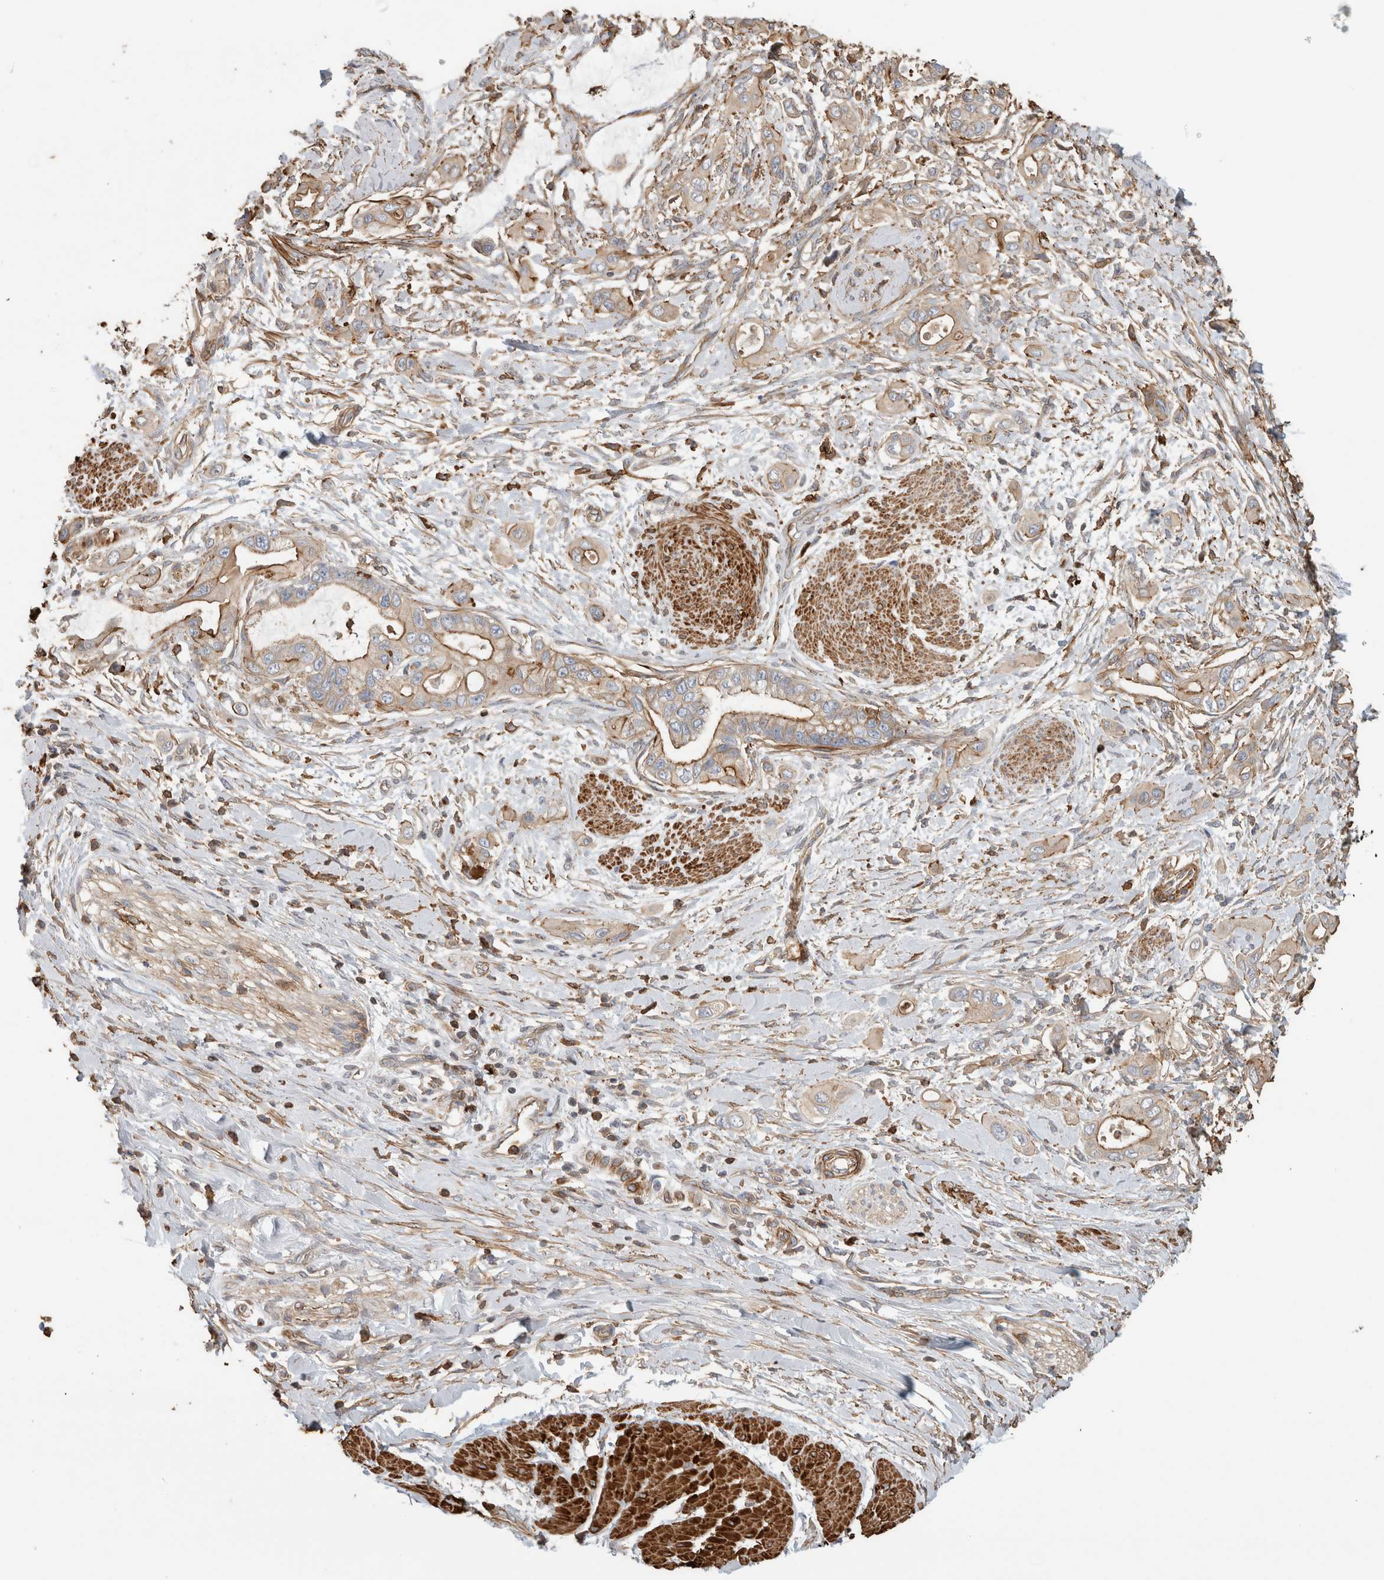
{"staining": {"intensity": "moderate", "quantity": "25%-75%", "location": "cytoplasmic/membranous"}, "tissue": "pancreatic cancer", "cell_type": "Tumor cells", "image_type": "cancer", "snomed": [{"axis": "morphology", "description": "Adenocarcinoma, NOS"}, {"axis": "topography", "description": "Pancreas"}], "caption": "Immunohistochemical staining of human pancreatic adenocarcinoma demonstrates medium levels of moderate cytoplasmic/membranous protein staining in approximately 25%-75% of tumor cells.", "gene": "GPER1", "patient": {"sex": "male", "age": 59}}